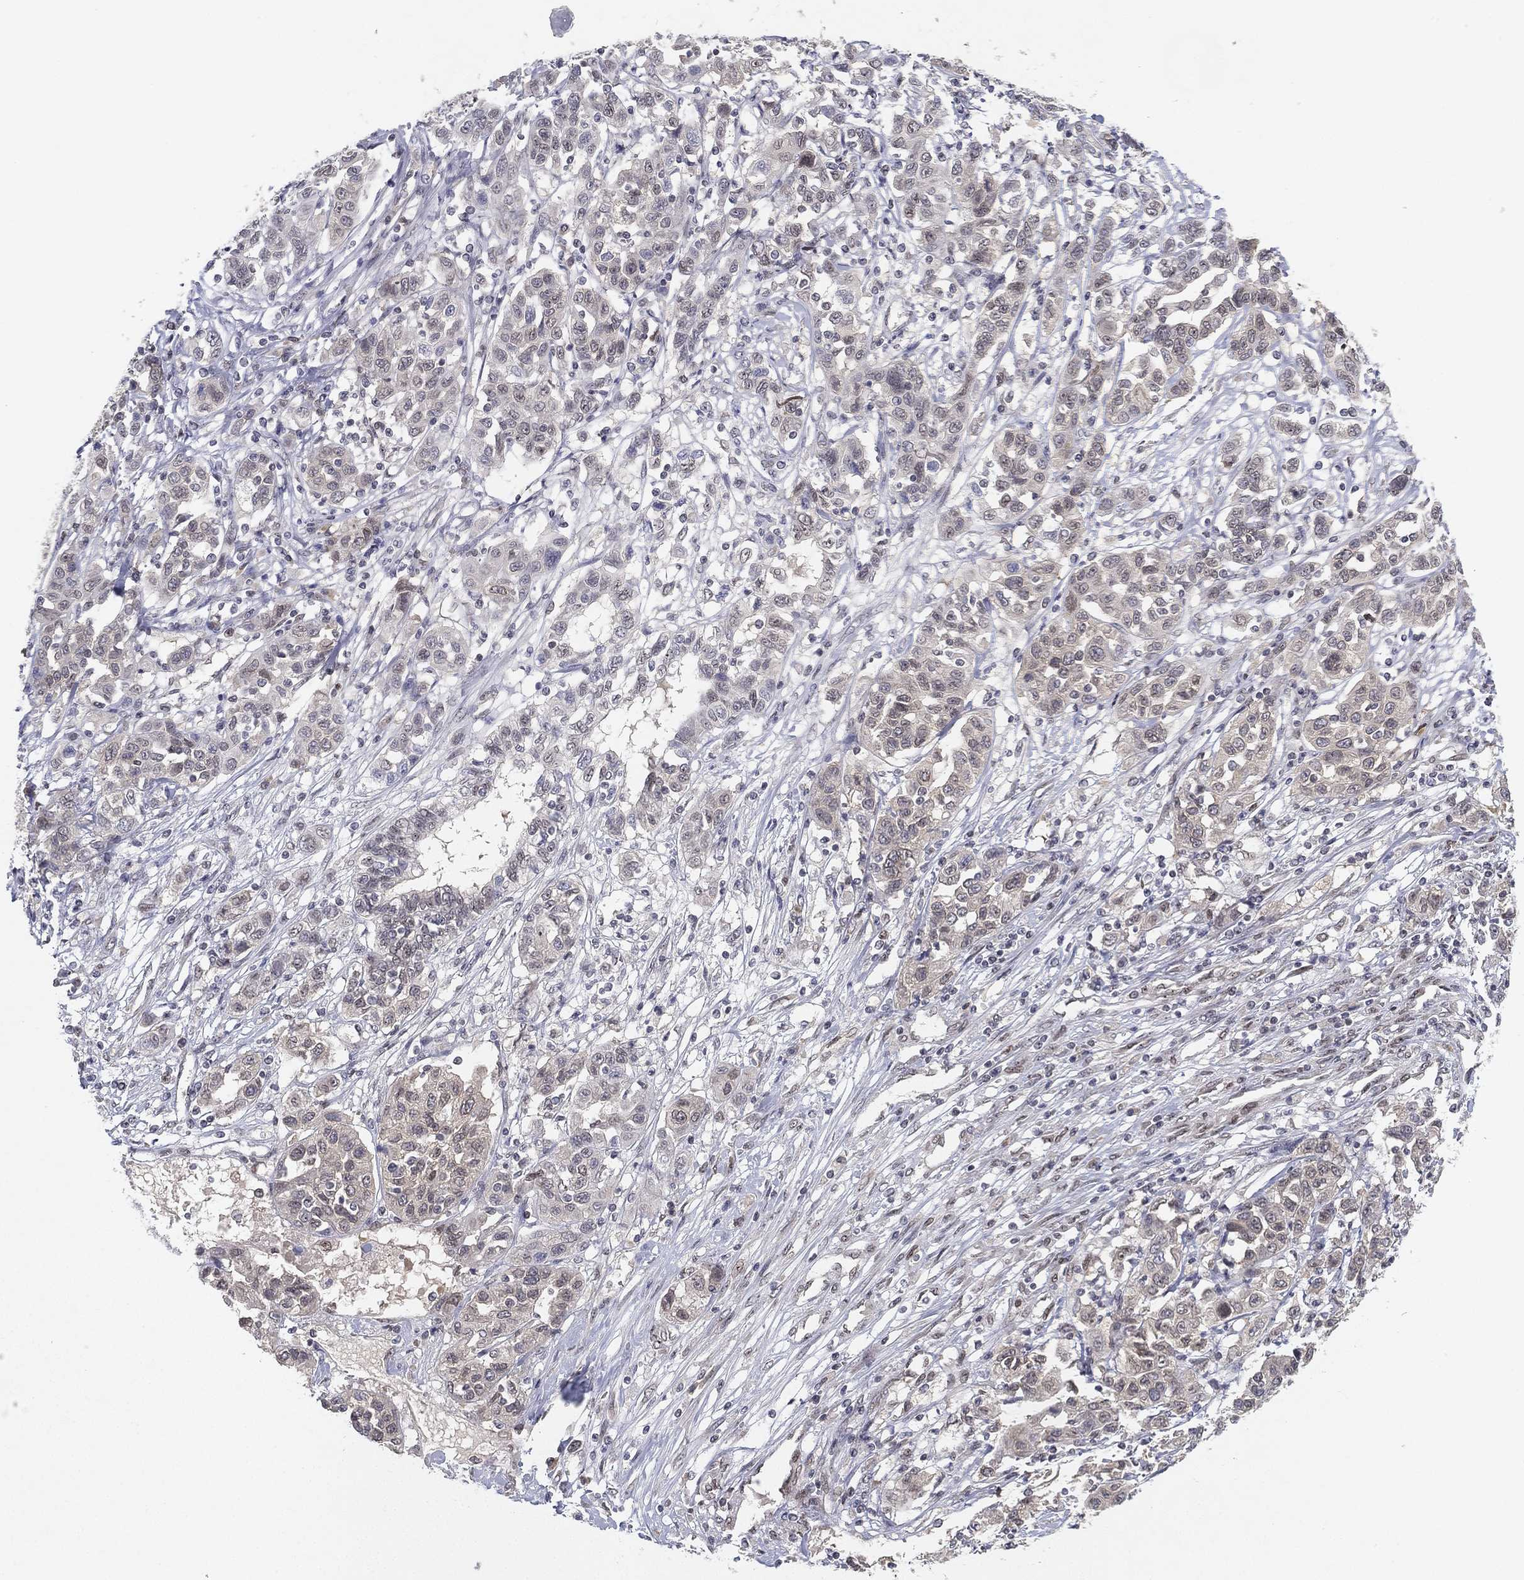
{"staining": {"intensity": "negative", "quantity": "none", "location": "none"}, "tissue": "liver cancer", "cell_type": "Tumor cells", "image_type": "cancer", "snomed": [{"axis": "morphology", "description": "Adenocarcinoma, NOS"}, {"axis": "morphology", "description": "Cholangiocarcinoma"}, {"axis": "topography", "description": "Liver"}], "caption": "A micrograph of human cholangiocarcinoma (liver) is negative for staining in tumor cells.", "gene": "MS4A8", "patient": {"sex": "male", "age": 64}}